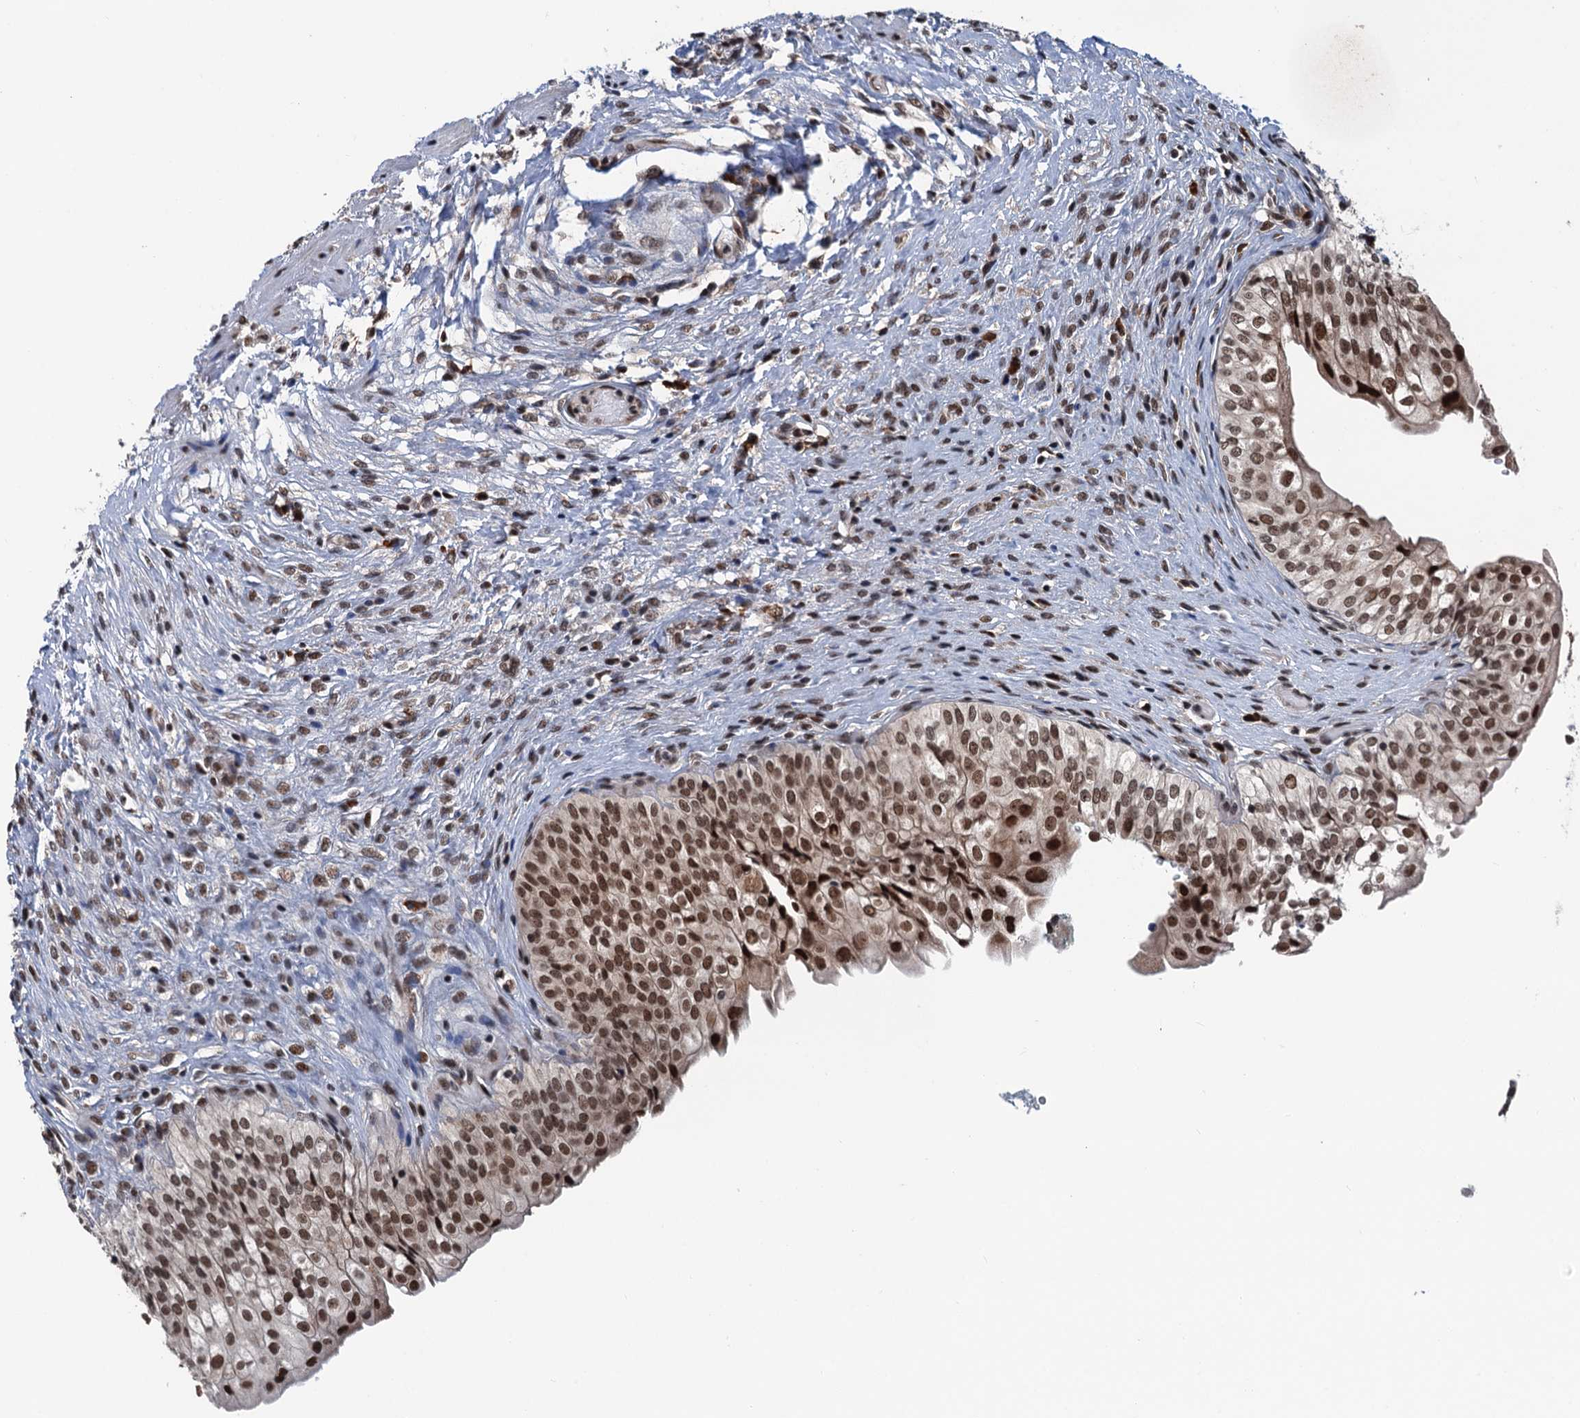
{"staining": {"intensity": "strong", "quantity": ">75%", "location": "nuclear"}, "tissue": "urinary bladder", "cell_type": "Urothelial cells", "image_type": "normal", "snomed": [{"axis": "morphology", "description": "Normal tissue, NOS"}, {"axis": "topography", "description": "Urinary bladder"}], "caption": "The photomicrograph shows immunohistochemical staining of benign urinary bladder. There is strong nuclear expression is identified in approximately >75% of urothelial cells.", "gene": "RASSF4", "patient": {"sex": "male", "age": 55}}